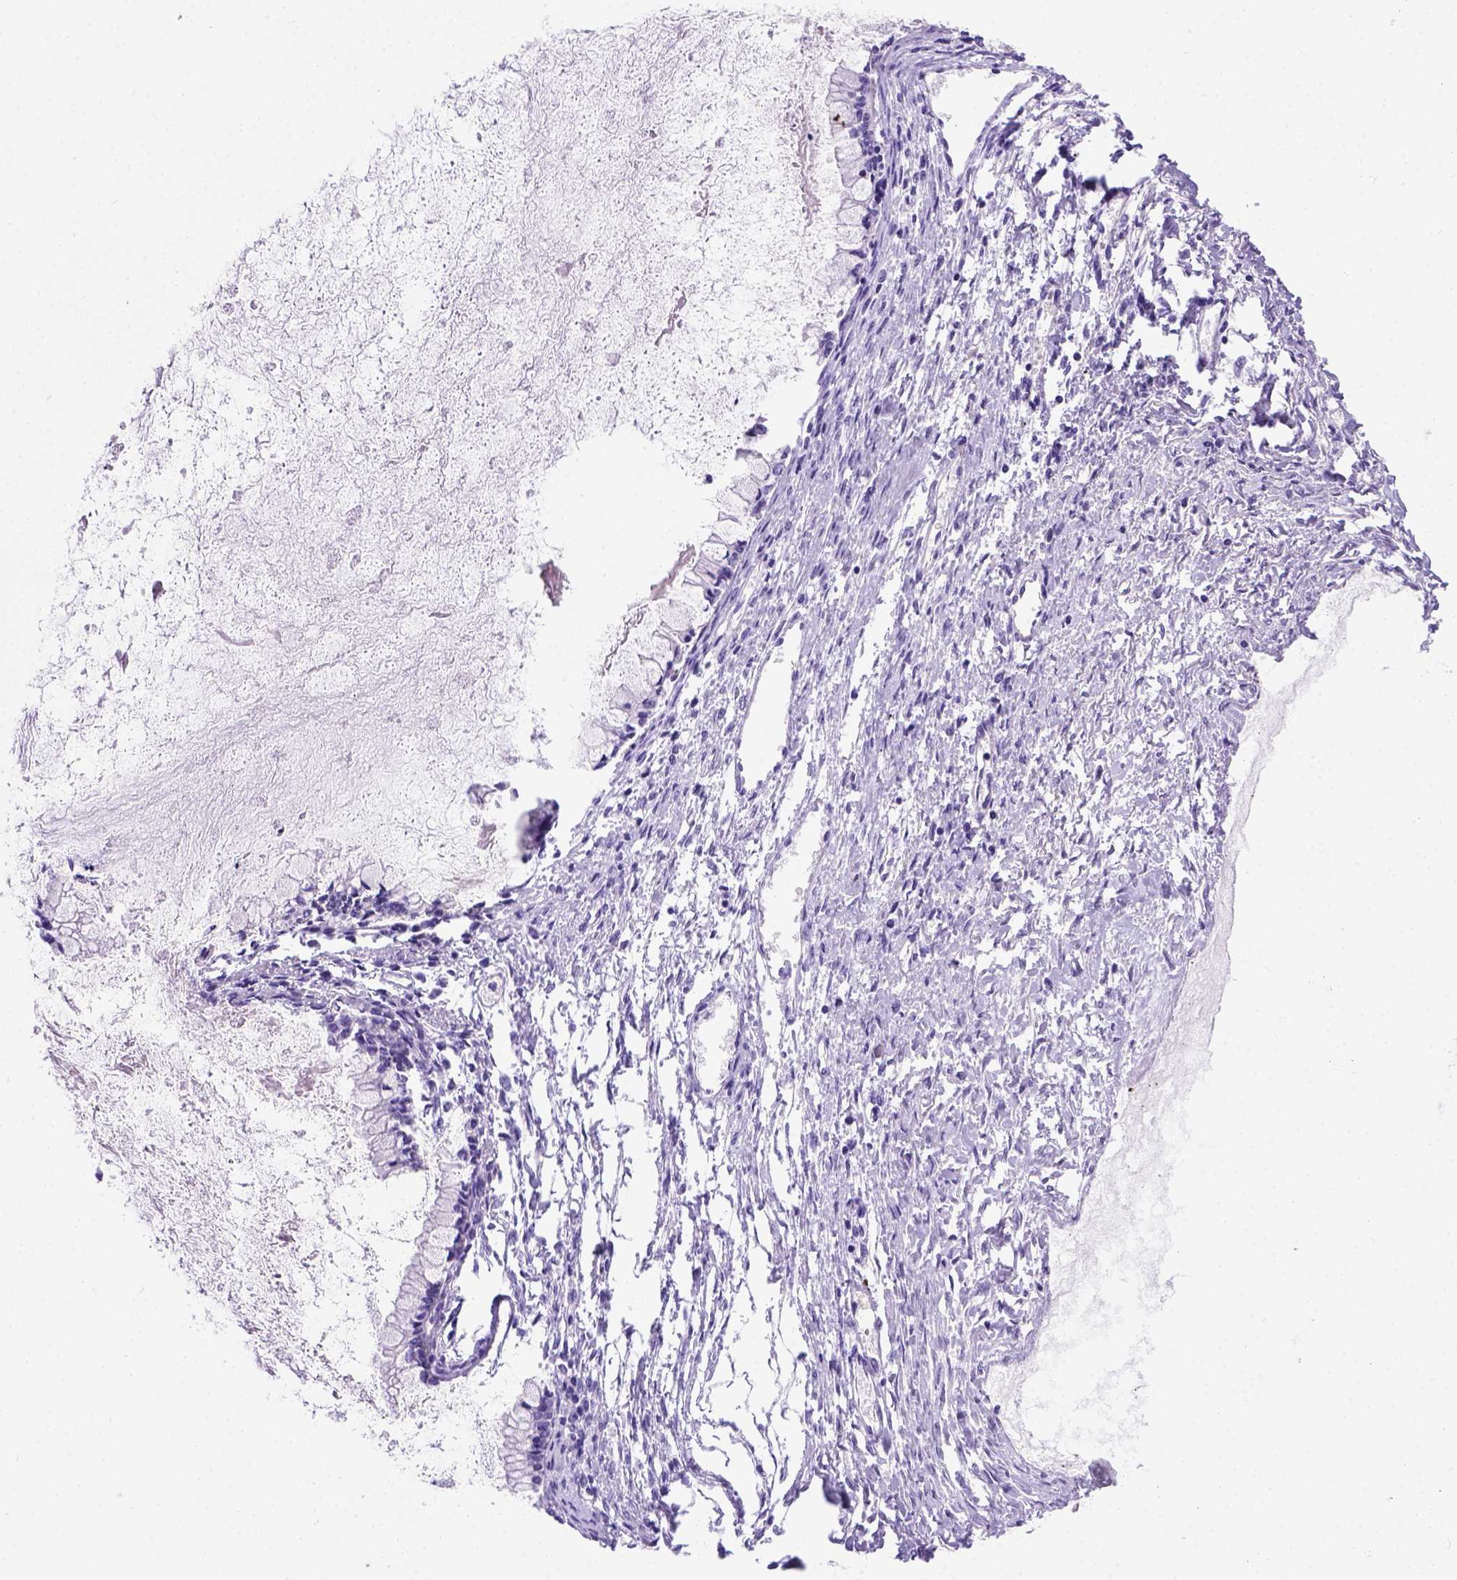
{"staining": {"intensity": "negative", "quantity": "none", "location": "none"}, "tissue": "ovarian cancer", "cell_type": "Tumor cells", "image_type": "cancer", "snomed": [{"axis": "morphology", "description": "Cystadenocarcinoma, mucinous, NOS"}, {"axis": "topography", "description": "Ovary"}], "caption": "An immunohistochemistry histopathology image of ovarian cancer is shown. There is no staining in tumor cells of ovarian cancer.", "gene": "FOXI1", "patient": {"sex": "female", "age": 67}}